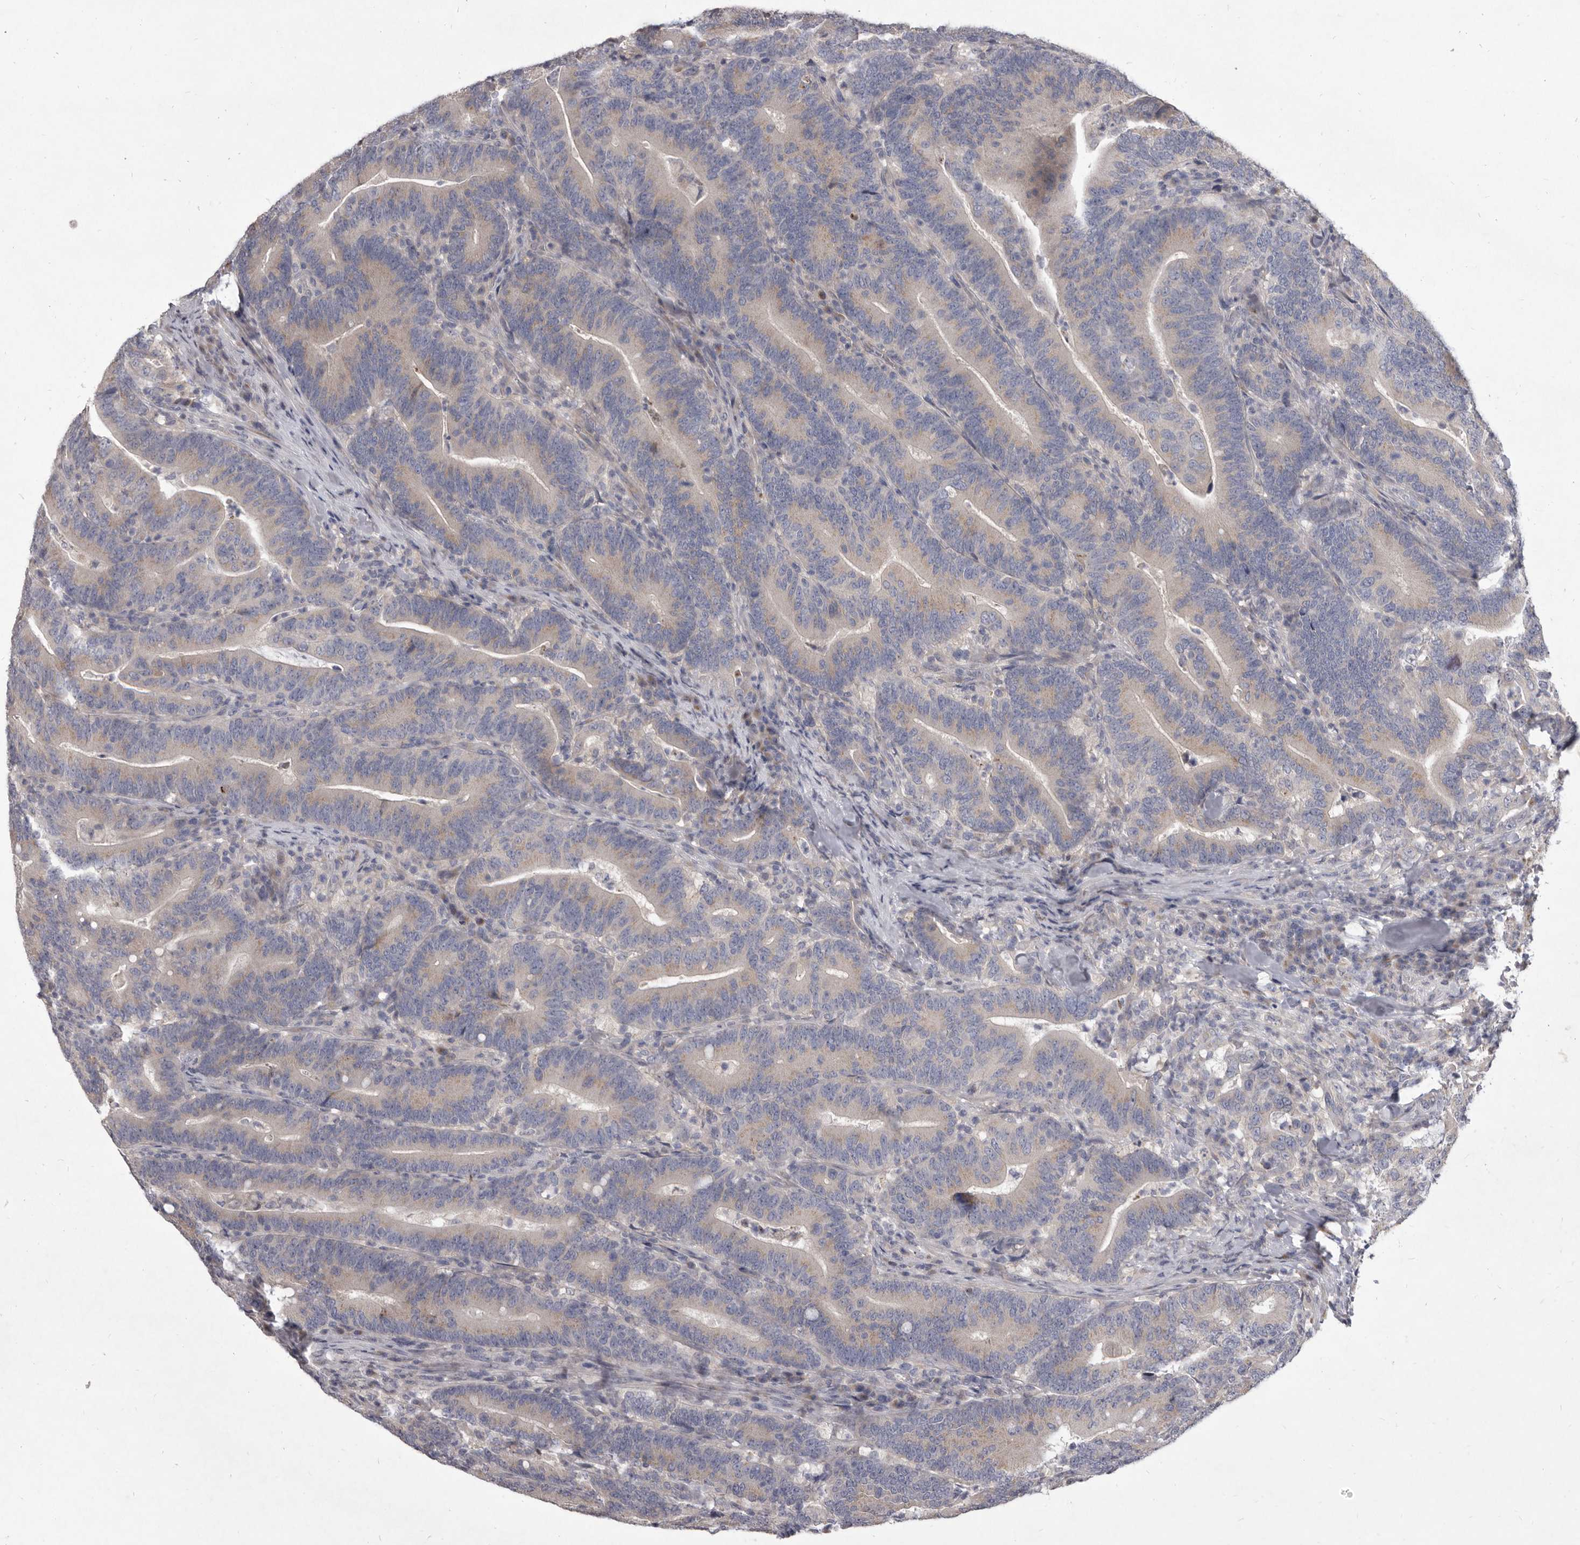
{"staining": {"intensity": "weak", "quantity": "25%-75%", "location": "cytoplasmic/membranous"}, "tissue": "colorectal cancer", "cell_type": "Tumor cells", "image_type": "cancer", "snomed": [{"axis": "morphology", "description": "Adenocarcinoma, NOS"}, {"axis": "topography", "description": "Colon"}], "caption": "The histopathology image reveals staining of colorectal adenocarcinoma, revealing weak cytoplasmic/membranous protein staining (brown color) within tumor cells.", "gene": "P2RX6", "patient": {"sex": "female", "age": 66}}